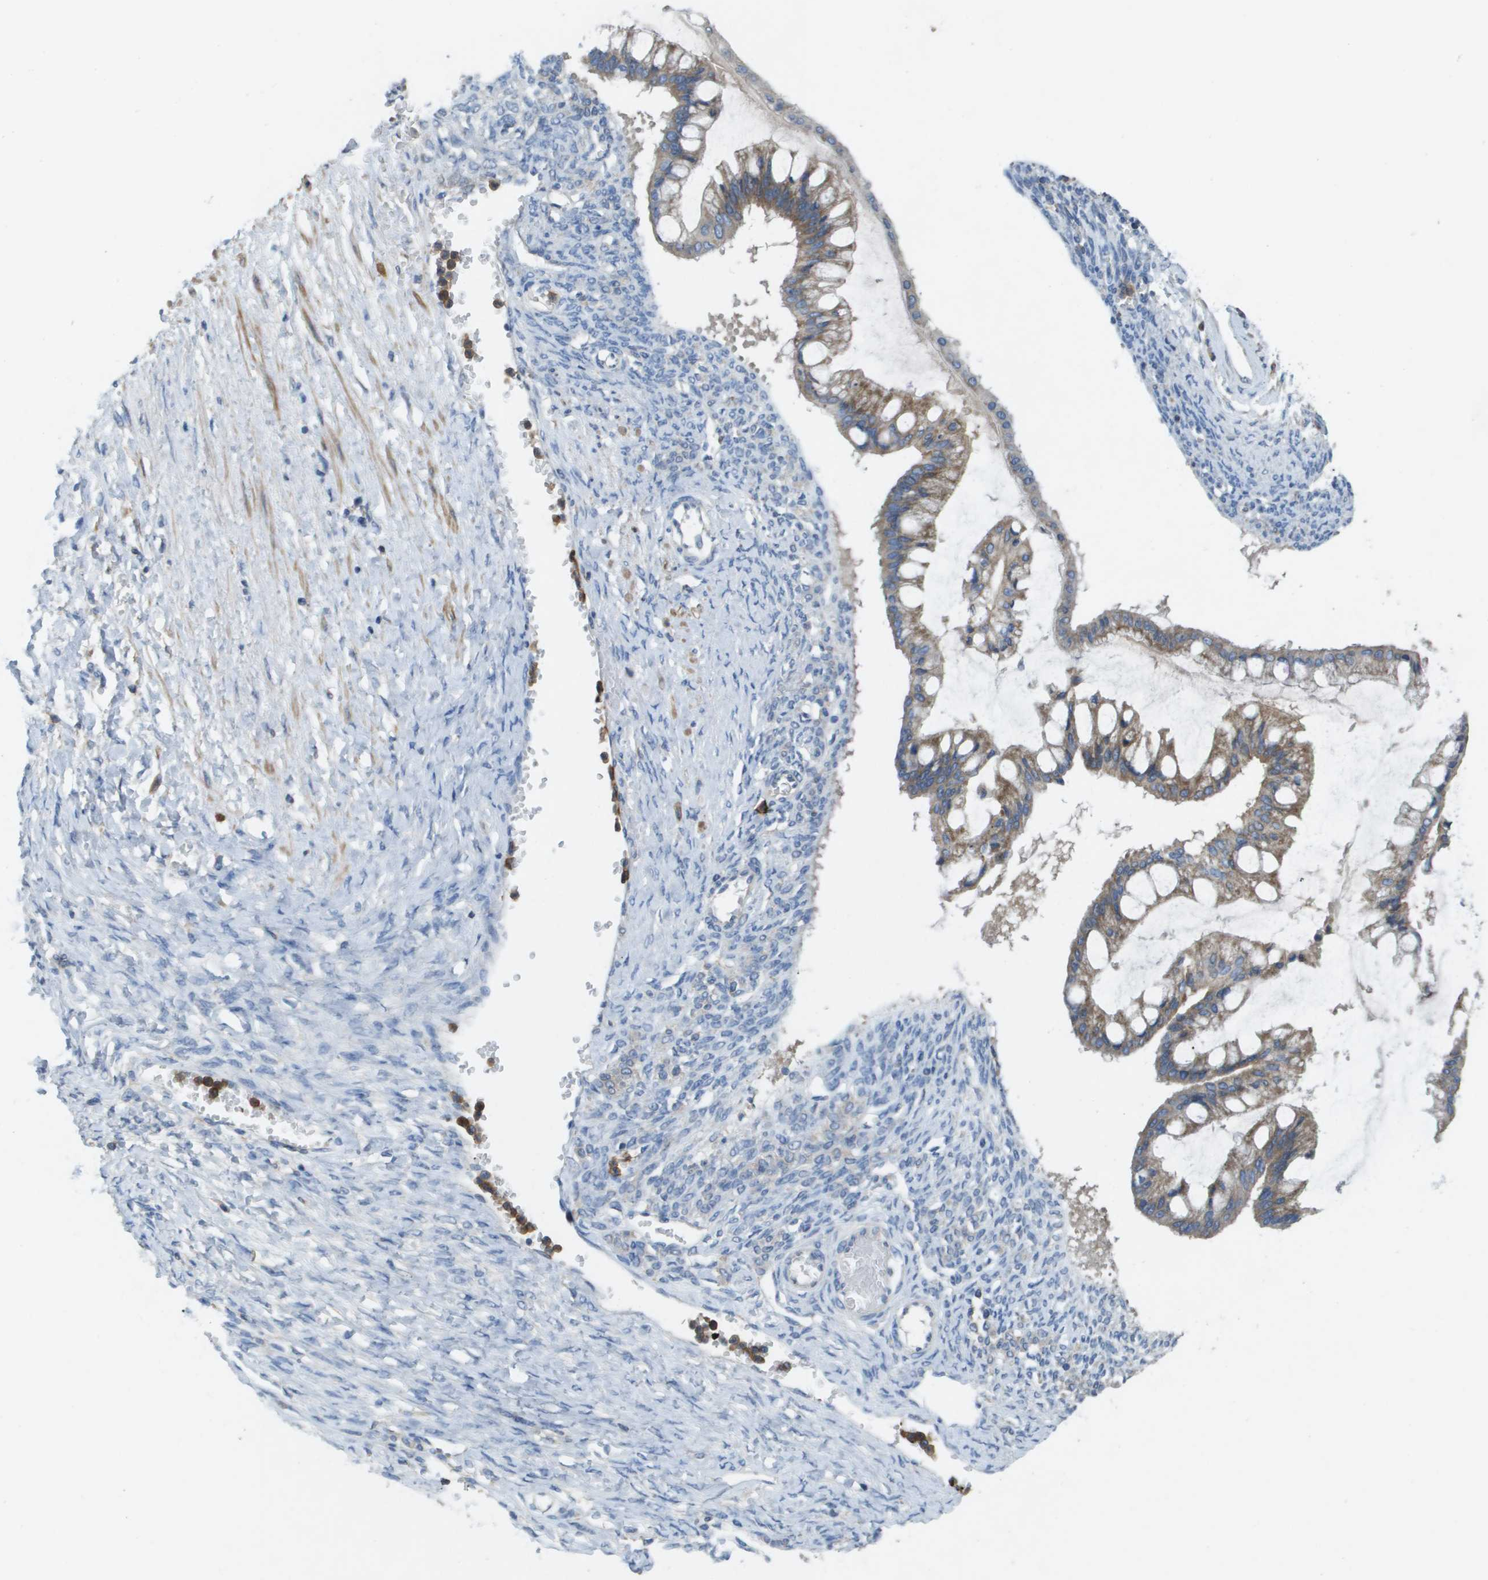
{"staining": {"intensity": "moderate", "quantity": ">75%", "location": "cytoplasmic/membranous"}, "tissue": "ovarian cancer", "cell_type": "Tumor cells", "image_type": "cancer", "snomed": [{"axis": "morphology", "description": "Cystadenocarcinoma, mucinous, NOS"}, {"axis": "topography", "description": "Ovary"}], "caption": "This is an image of immunohistochemistry (IHC) staining of ovarian cancer (mucinous cystadenocarcinoma), which shows moderate staining in the cytoplasmic/membranous of tumor cells.", "gene": "CLCA4", "patient": {"sex": "female", "age": 73}}